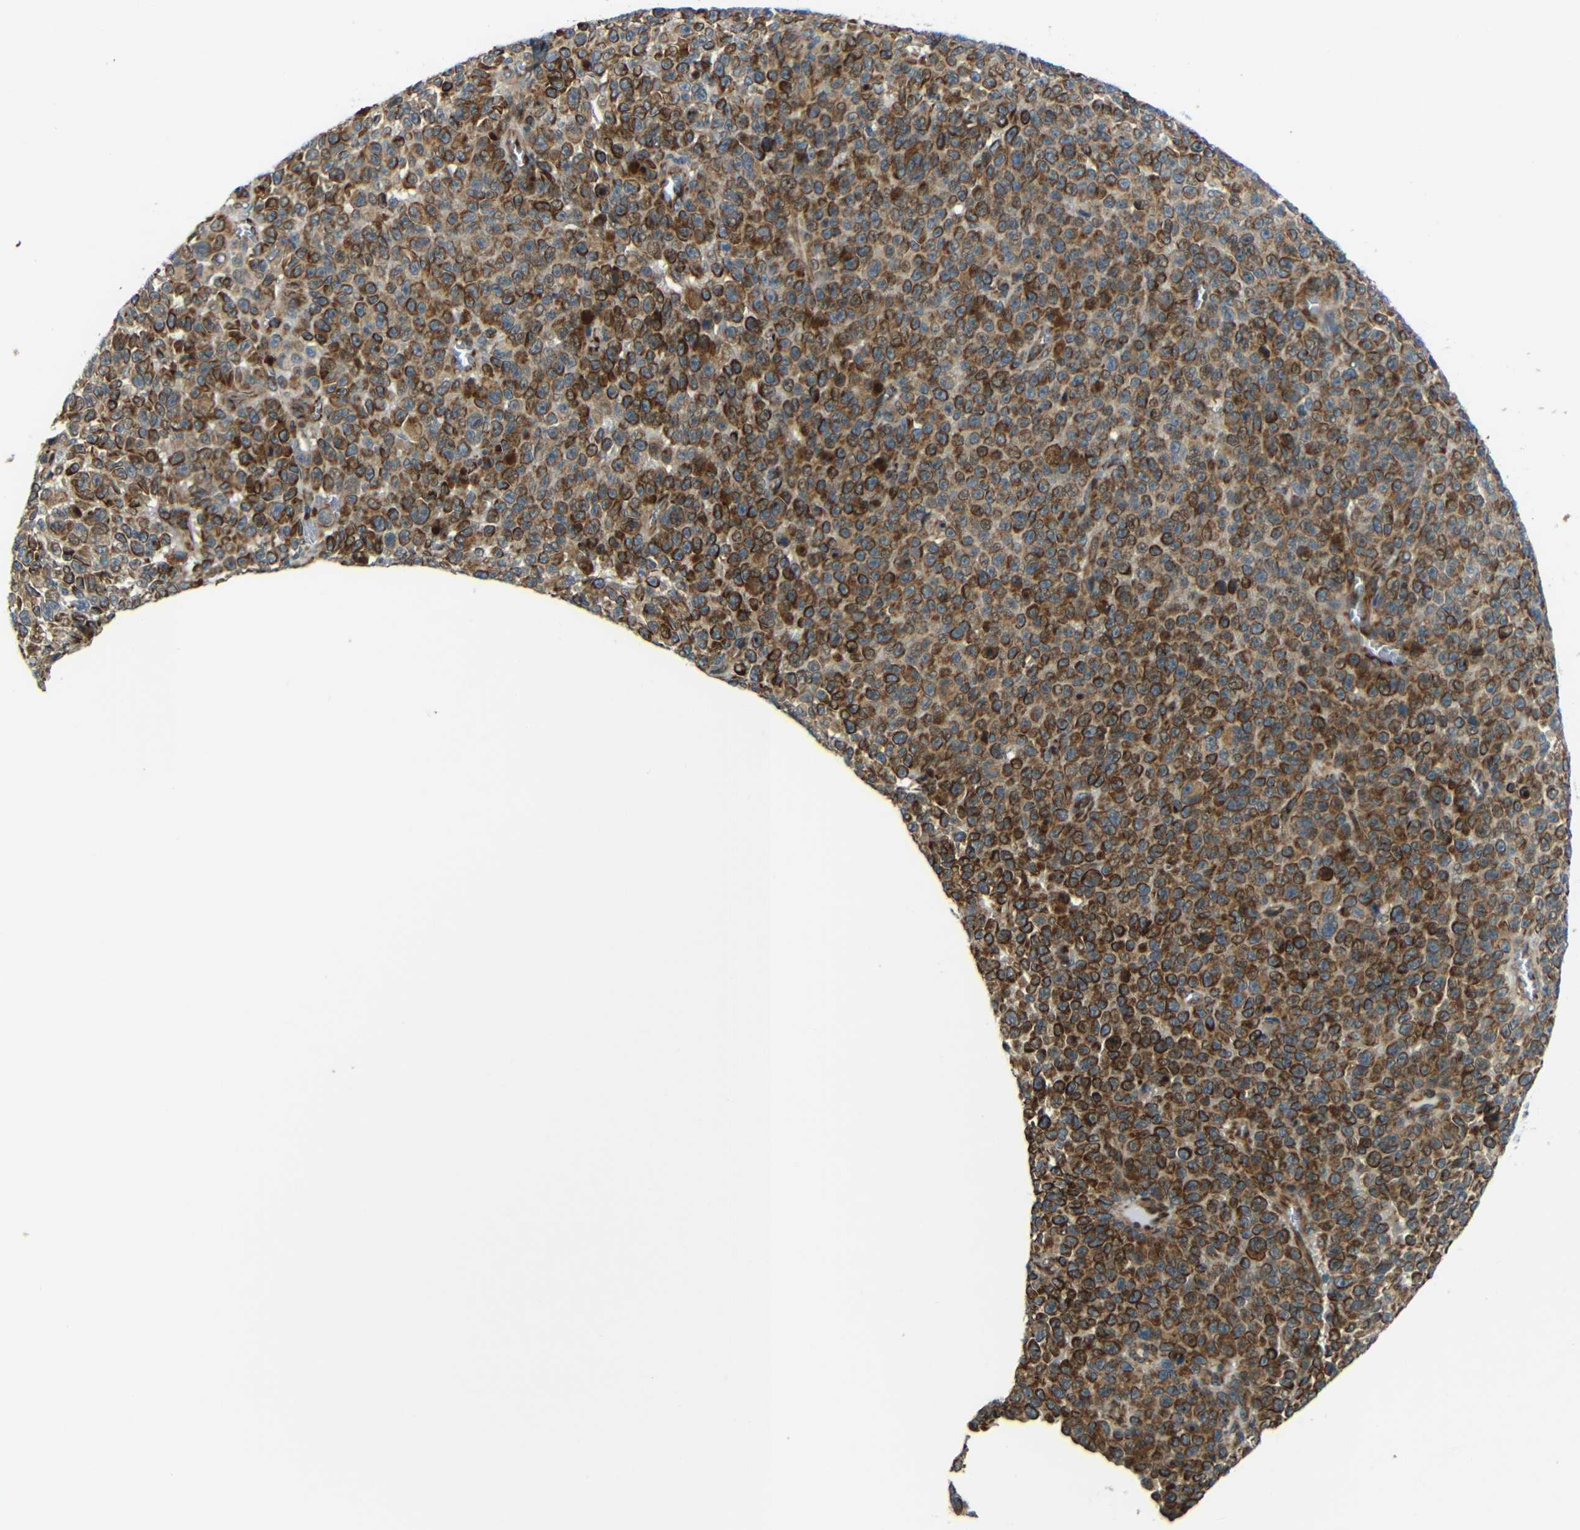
{"staining": {"intensity": "moderate", "quantity": ">75%", "location": "cytoplasmic/membranous"}, "tissue": "melanoma", "cell_type": "Tumor cells", "image_type": "cancer", "snomed": [{"axis": "morphology", "description": "Malignant melanoma, NOS"}, {"axis": "topography", "description": "Skin"}], "caption": "Brown immunohistochemical staining in melanoma exhibits moderate cytoplasmic/membranous staining in about >75% of tumor cells.", "gene": "SYDE1", "patient": {"sex": "female", "age": 82}}